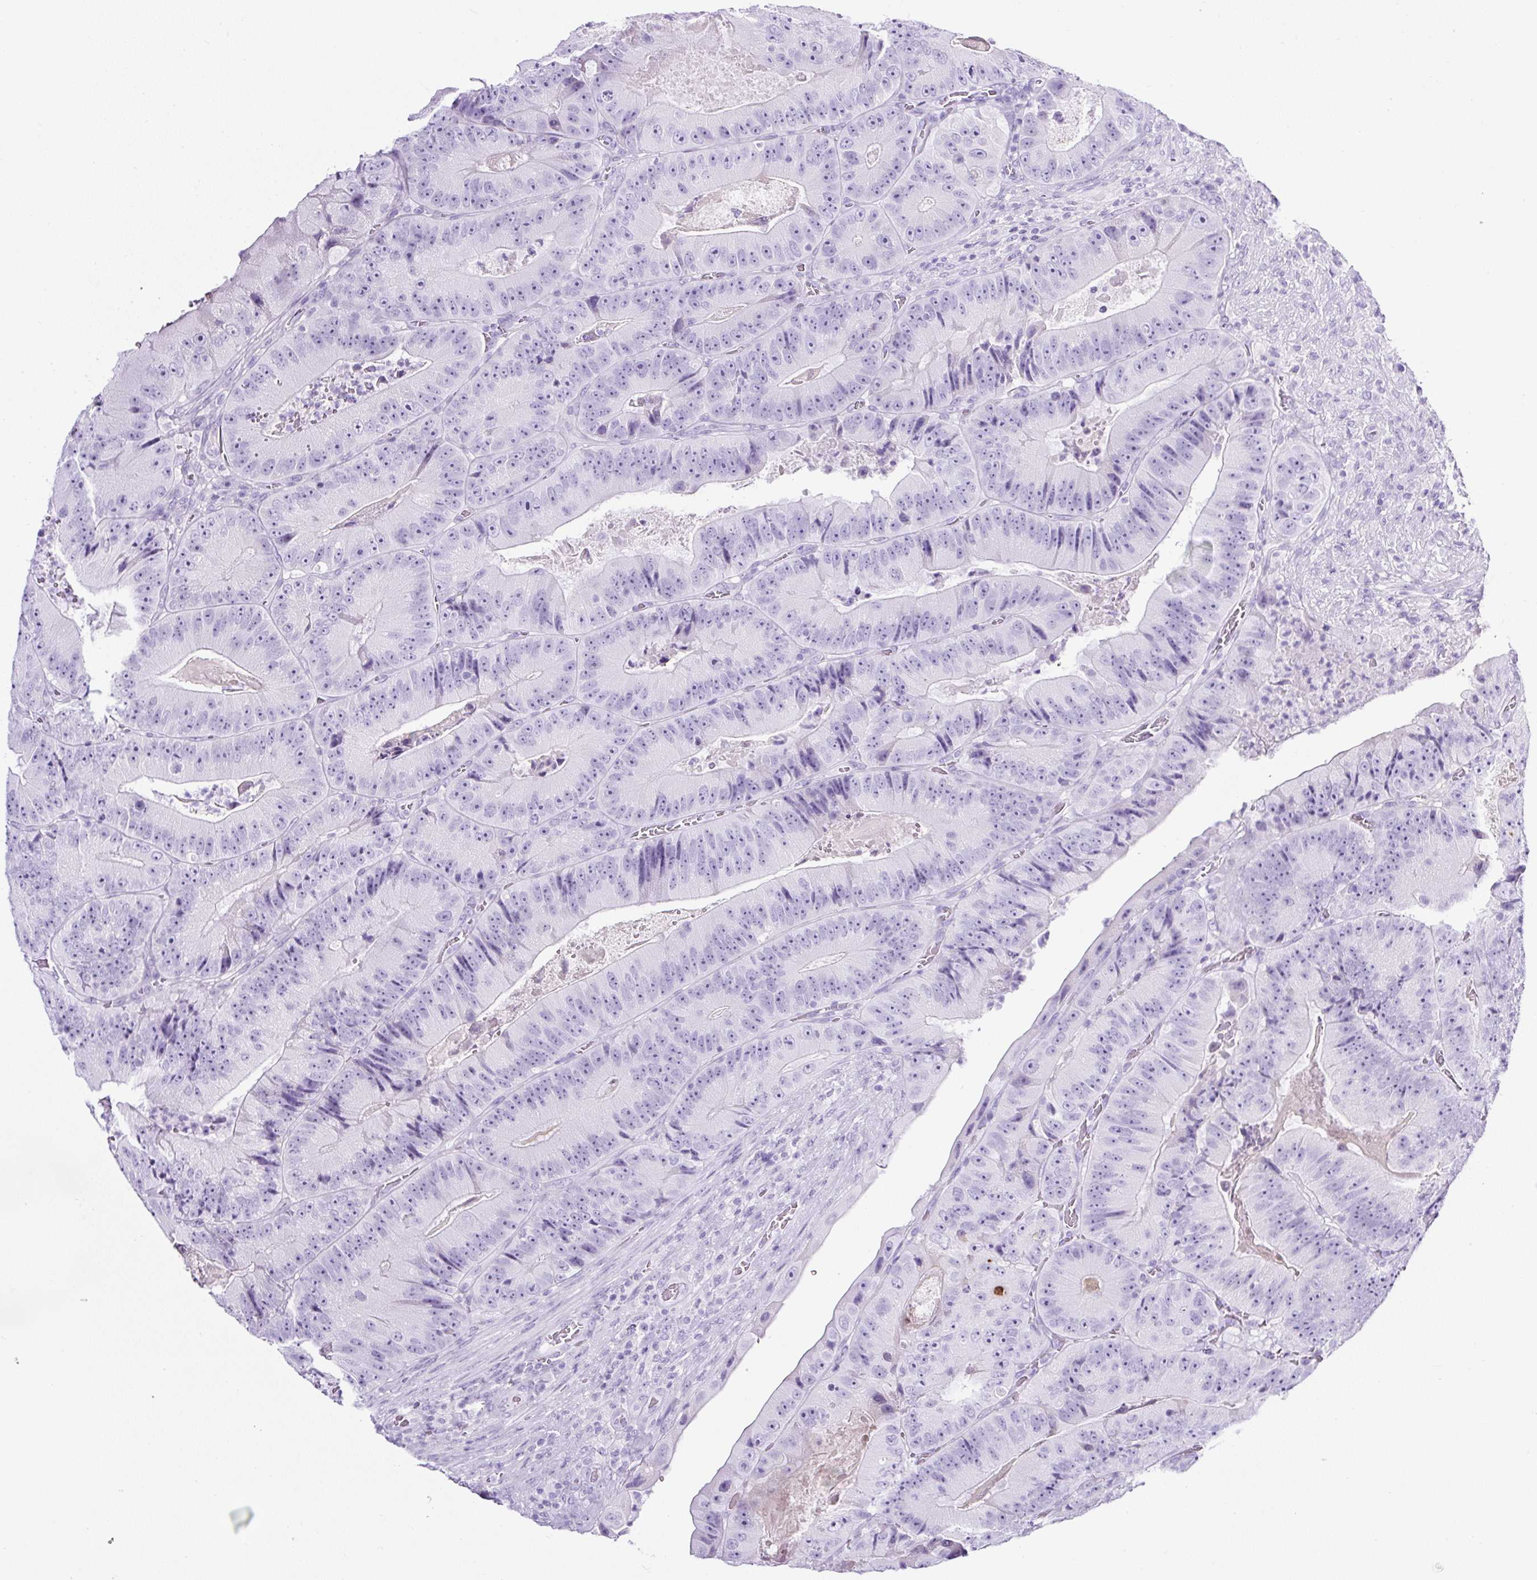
{"staining": {"intensity": "negative", "quantity": "none", "location": "none"}, "tissue": "colorectal cancer", "cell_type": "Tumor cells", "image_type": "cancer", "snomed": [{"axis": "morphology", "description": "Adenocarcinoma, NOS"}, {"axis": "topography", "description": "Colon"}], "caption": "An IHC micrograph of colorectal cancer is shown. There is no staining in tumor cells of colorectal cancer.", "gene": "TMEM200B", "patient": {"sex": "female", "age": 86}}